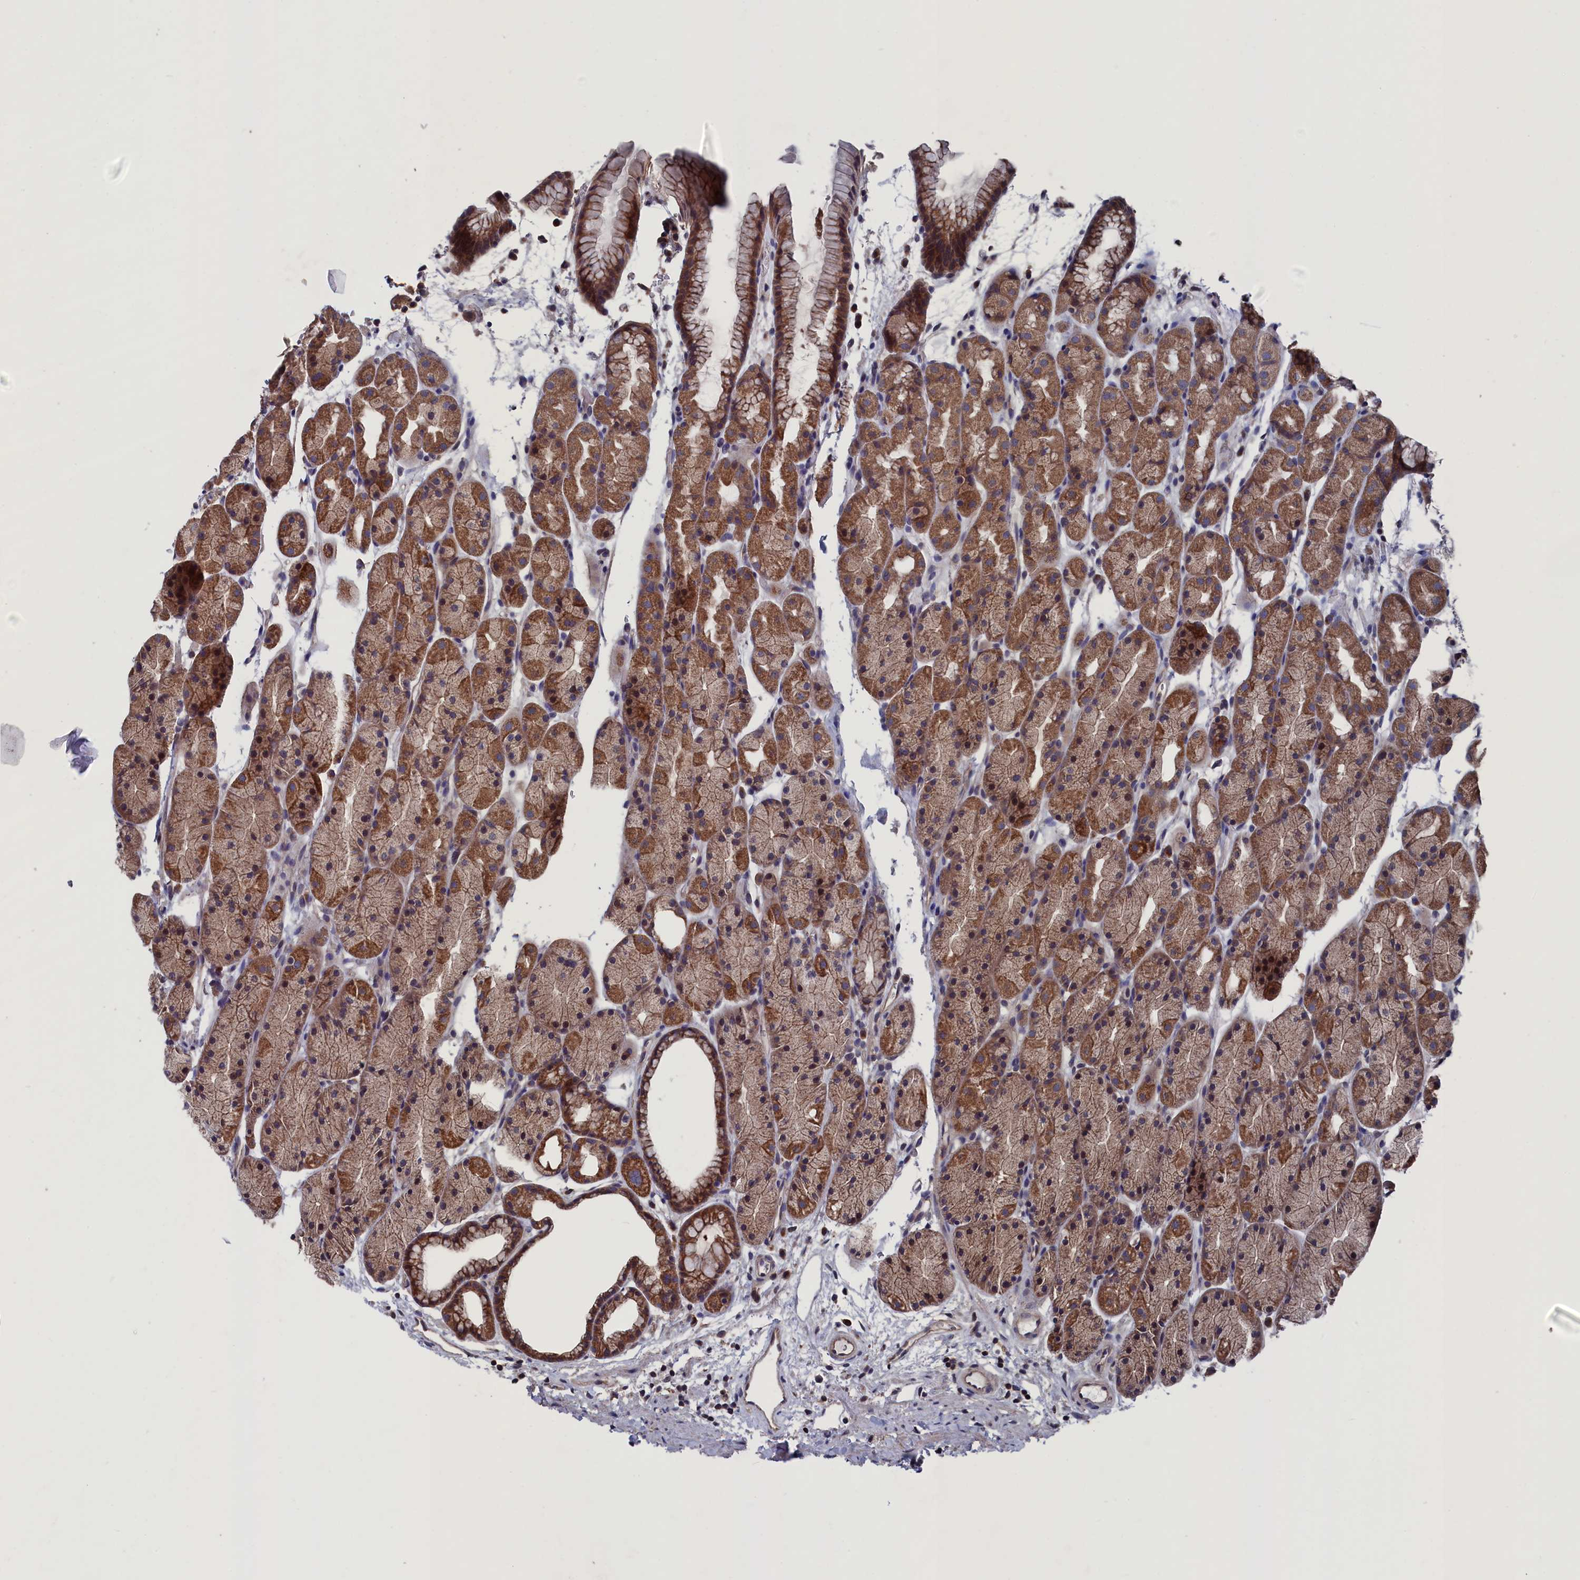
{"staining": {"intensity": "moderate", "quantity": ">75%", "location": "cytoplasmic/membranous"}, "tissue": "stomach", "cell_type": "Glandular cells", "image_type": "normal", "snomed": [{"axis": "morphology", "description": "Normal tissue, NOS"}, {"axis": "topography", "description": "Stomach, upper"}, {"axis": "topography", "description": "Stomach"}], "caption": "Normal stomach exhibits moderate cytoplasmic/membranous staining in about >75% of glandular cells, visualized by immunohistochemistry.", "gene": "SPATA13", "patient": {"sex": "male", "age": 47}}